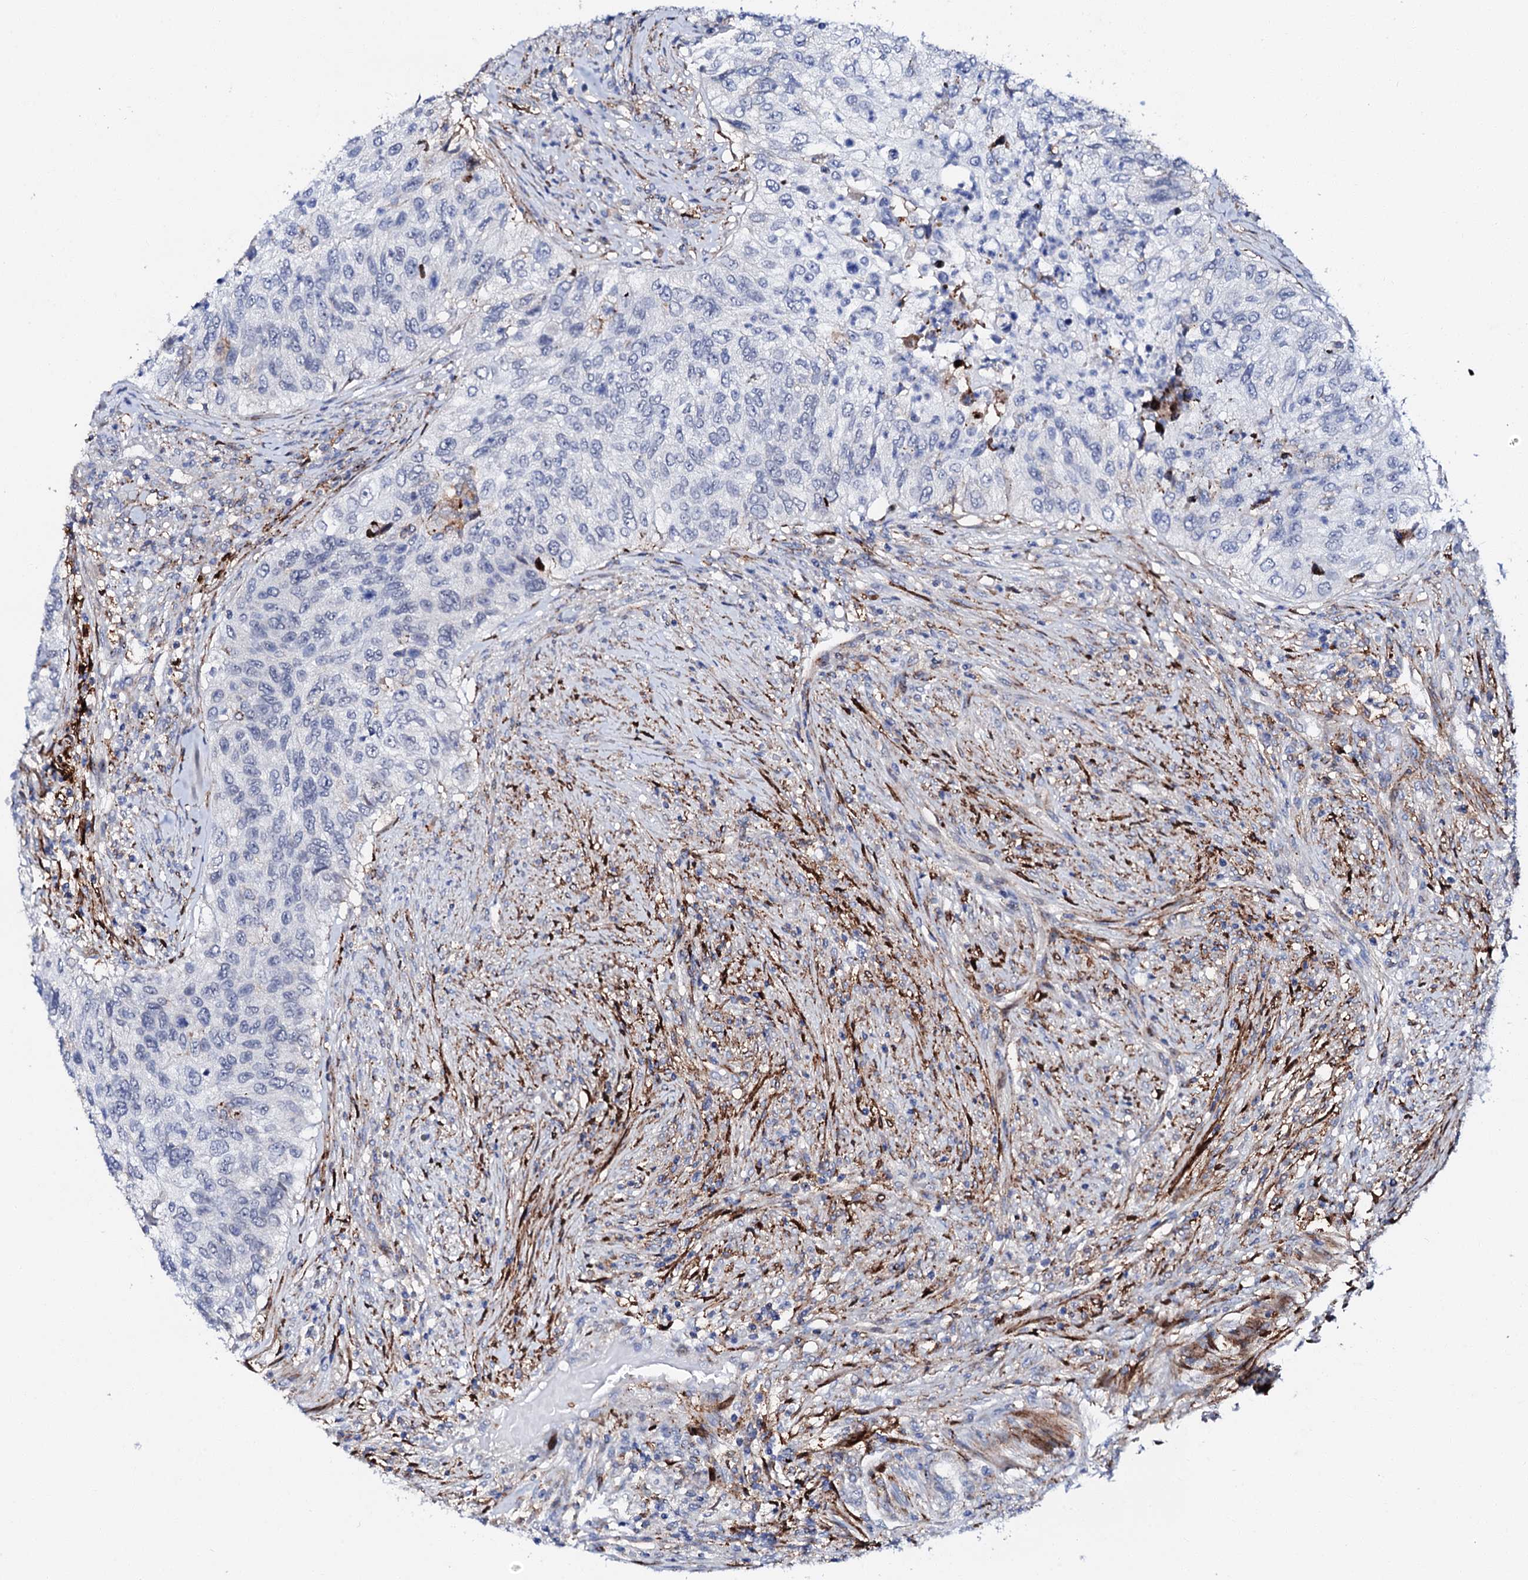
{"staining": {"intensity": "negative", "quantity": "none", "location": "none"}, "tissue": "urothelial cancer", "cell_type": "Tumor cells", "image_type": "cancer", "snomed": [{"axis": "morphology", "description": "Urothelial carcinoma, High grade"}, {"axis": "topography", "description": "Urinary bladder"}], "caption": "A histopathology image of human urothelial carcinoma (high-grade) is negative for staining in tumor cells.", "gene": "MED13L", "patient": {"sex": "female", "age": 60}}